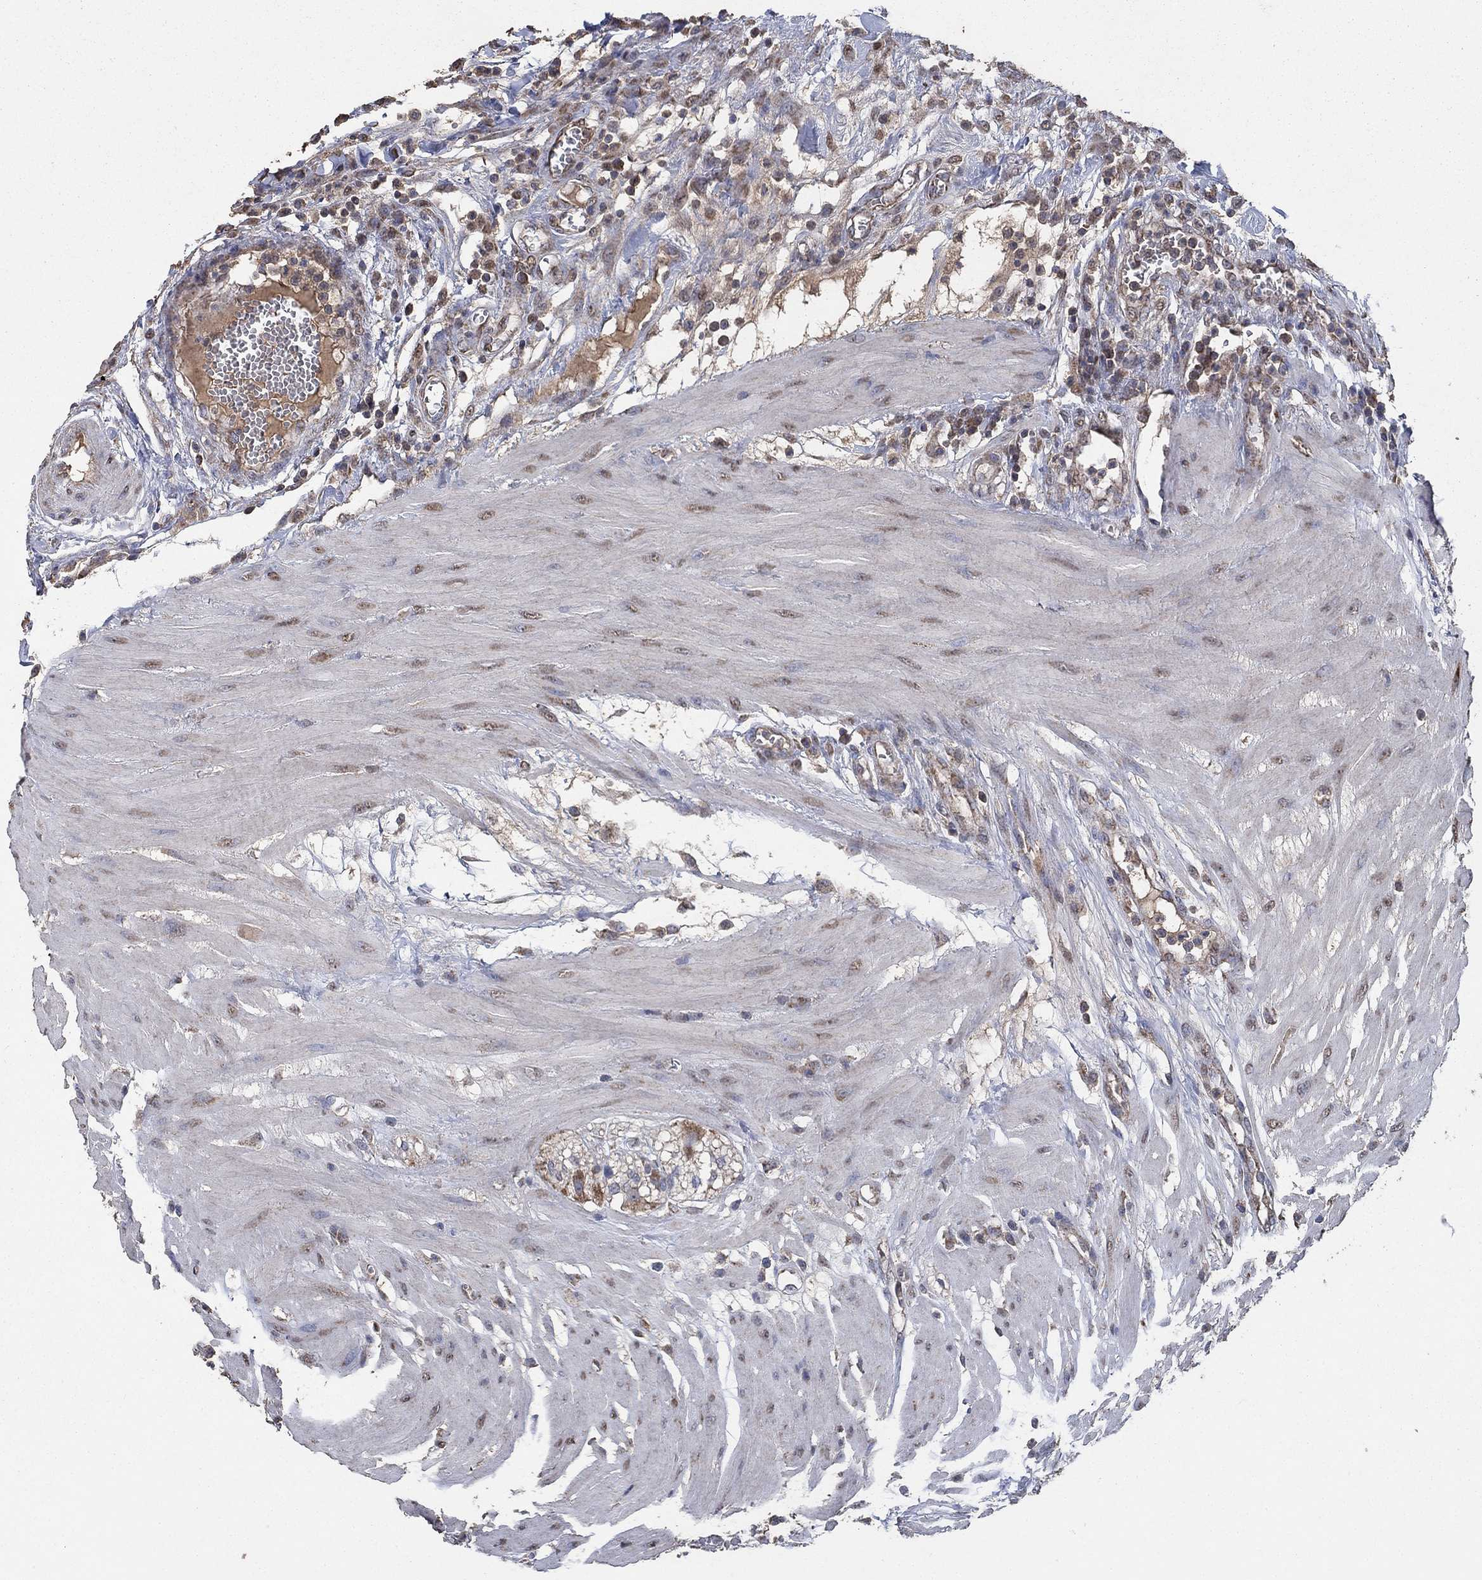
{"staining": {"intensity": "weak", "quantity": "25%-75%", "location": "cytoplasmic/membranous"}, "tissue": "colon", "cell_type": "Endothelial cells", "image_type": "normal", "snomed": [{"axis": "morphology", "description": "Normal tissue, NOS"}, {"axis": "morphology", "description": "Adenocarcinoma, NOS"}, {"axis": "topography", "description": "Colon"}], "caption": "Immunohistochemistry histopathology image of benign colon: colon stained using immunohistochemistry demonstrates low levels of weak protein expression localized specifically in the cytoplasmic/membranous of endothelial cells, appearing as a cytoplasmic/membranous brown color.", "gene": "MRPS24", "patient": {"sex": "male", "age": 65}}